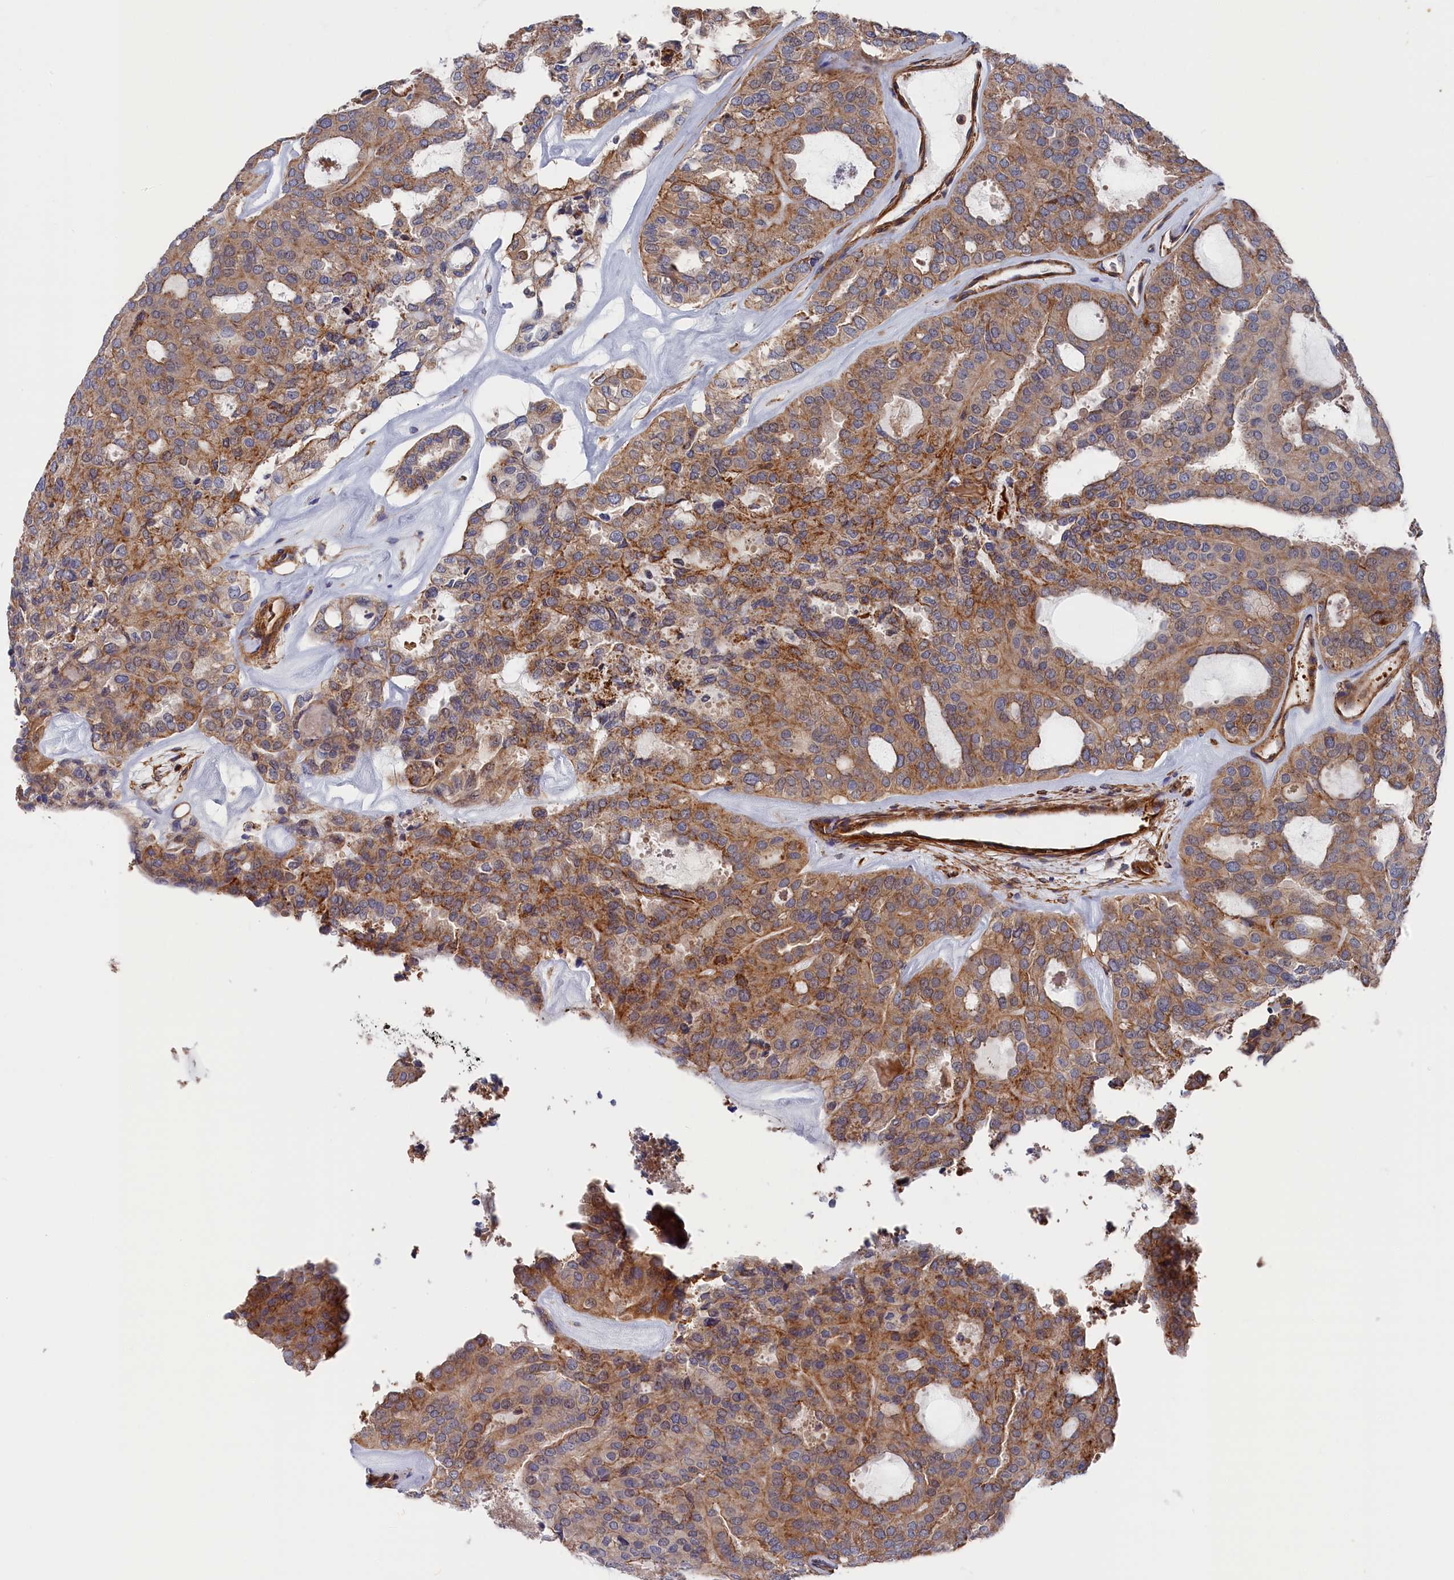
{"staining": {"intensity": "moderate", "quantity": ">75%", "location": "cytoplasmic/membranous"}, "tissue": "thyroid cancer", "cell_type": "Tumor cells", "image_type": "cancer", "snomed": [{"axis": "morphology", "description": "Follicular adenoma carcinoma, NOS"}, {"axis": "topography", "description": "Thyroid gland"}], "caption": "Thyroid cancer stained with immunohistochemistry (IHC) demonstrates moderate cytoplasmic/membranous positivity in approximately >75% of tumor cells.", "gene": "LDHD", "patient": {"sex": "male", "age": 75}}